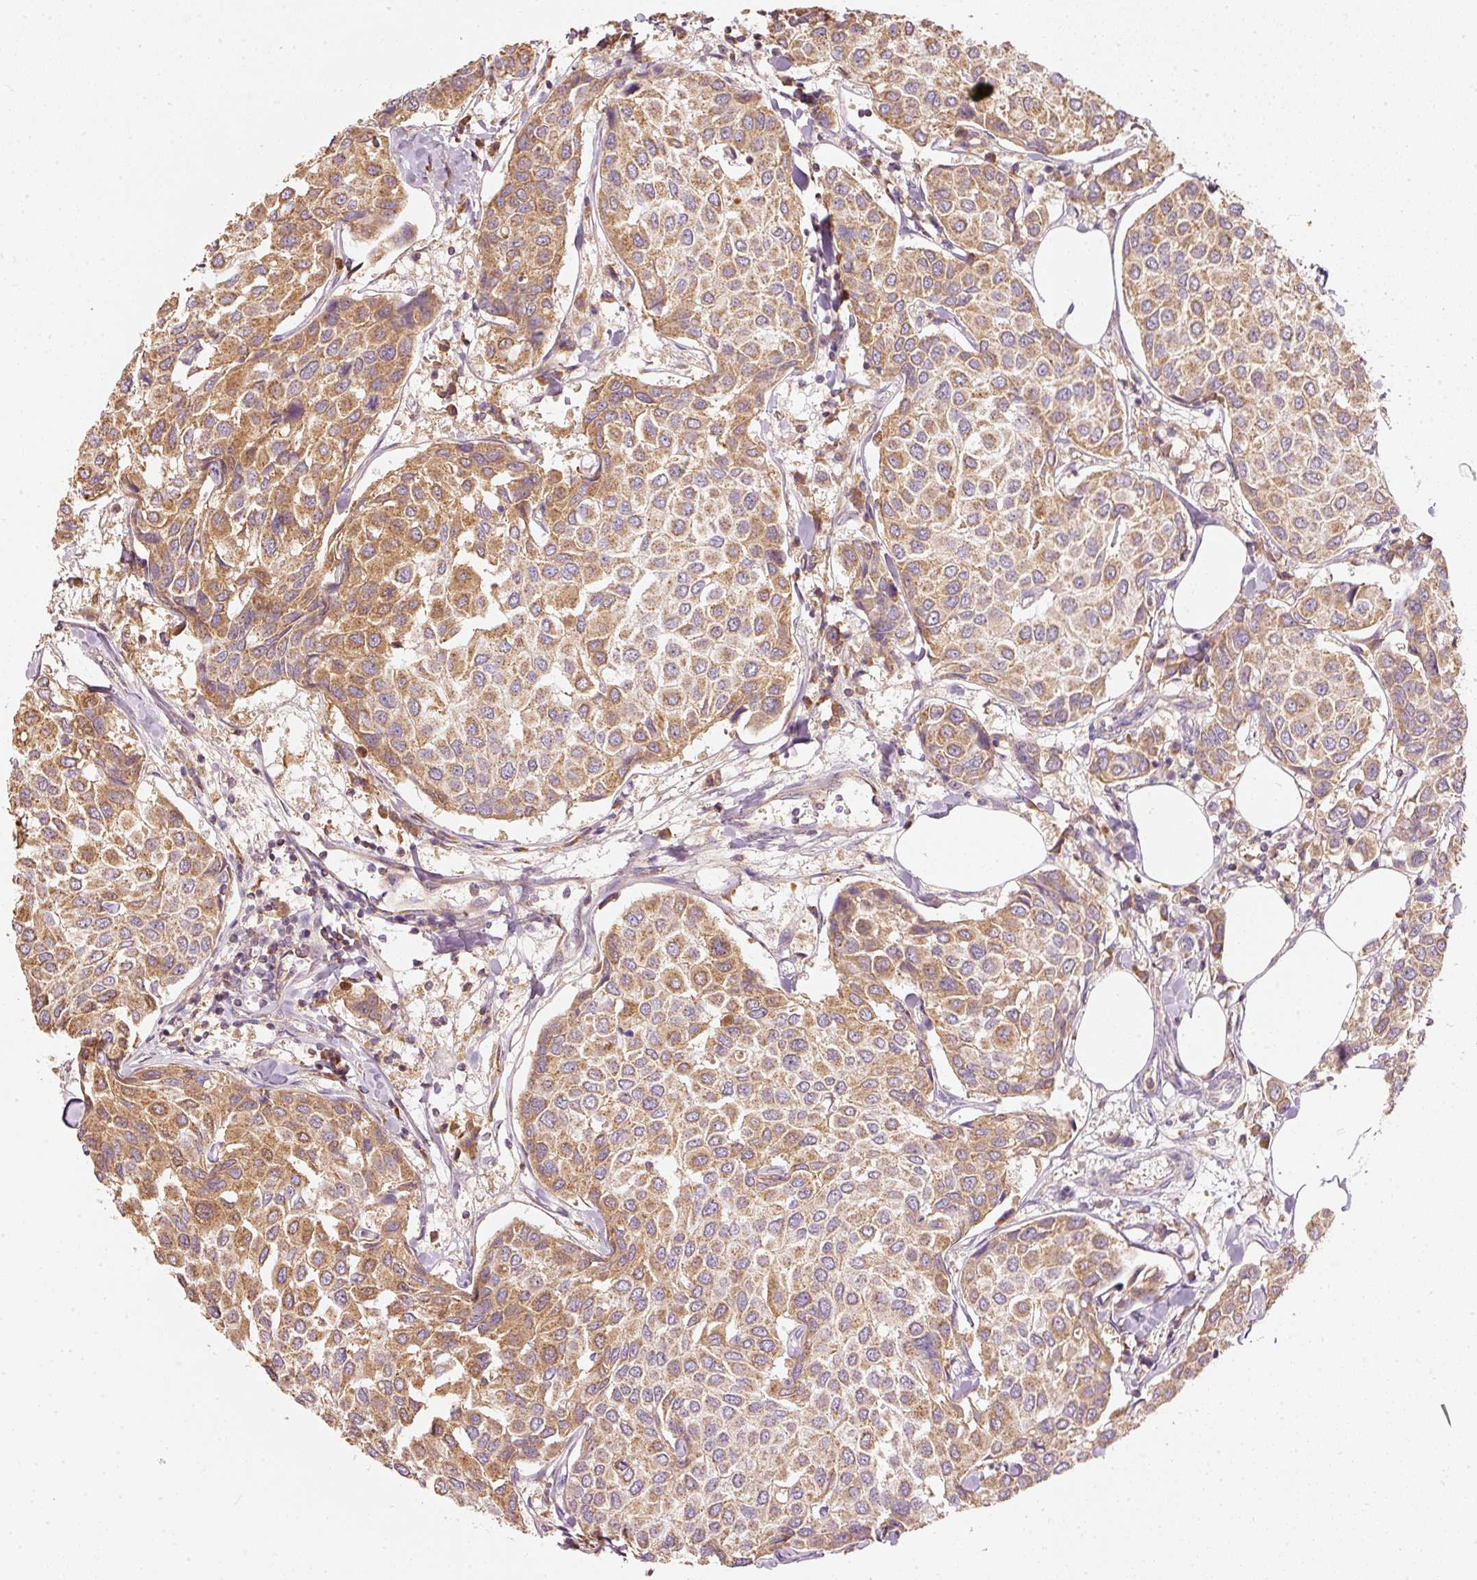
{"staining": {"intensity": "moderate", "quantity": ">75%", "location": "cytoplasmic/membranous"}, "tissue": "breast cancer", "cell_type": "Tumor cells", "image_type": "cancer", "snomed": [{"axis": "morphology", "description": "Duct carcinoma"}, {"axis": "topography", "description": "Breast"}], "caption": "Tumor cells exhibit moderate cytoplasmic/membranous expression in about >75% of cells in breast cancer (invasive ductal carcinoma).", "gene": "PSENEN", "patient": {"sex": "female", "age": 55}}